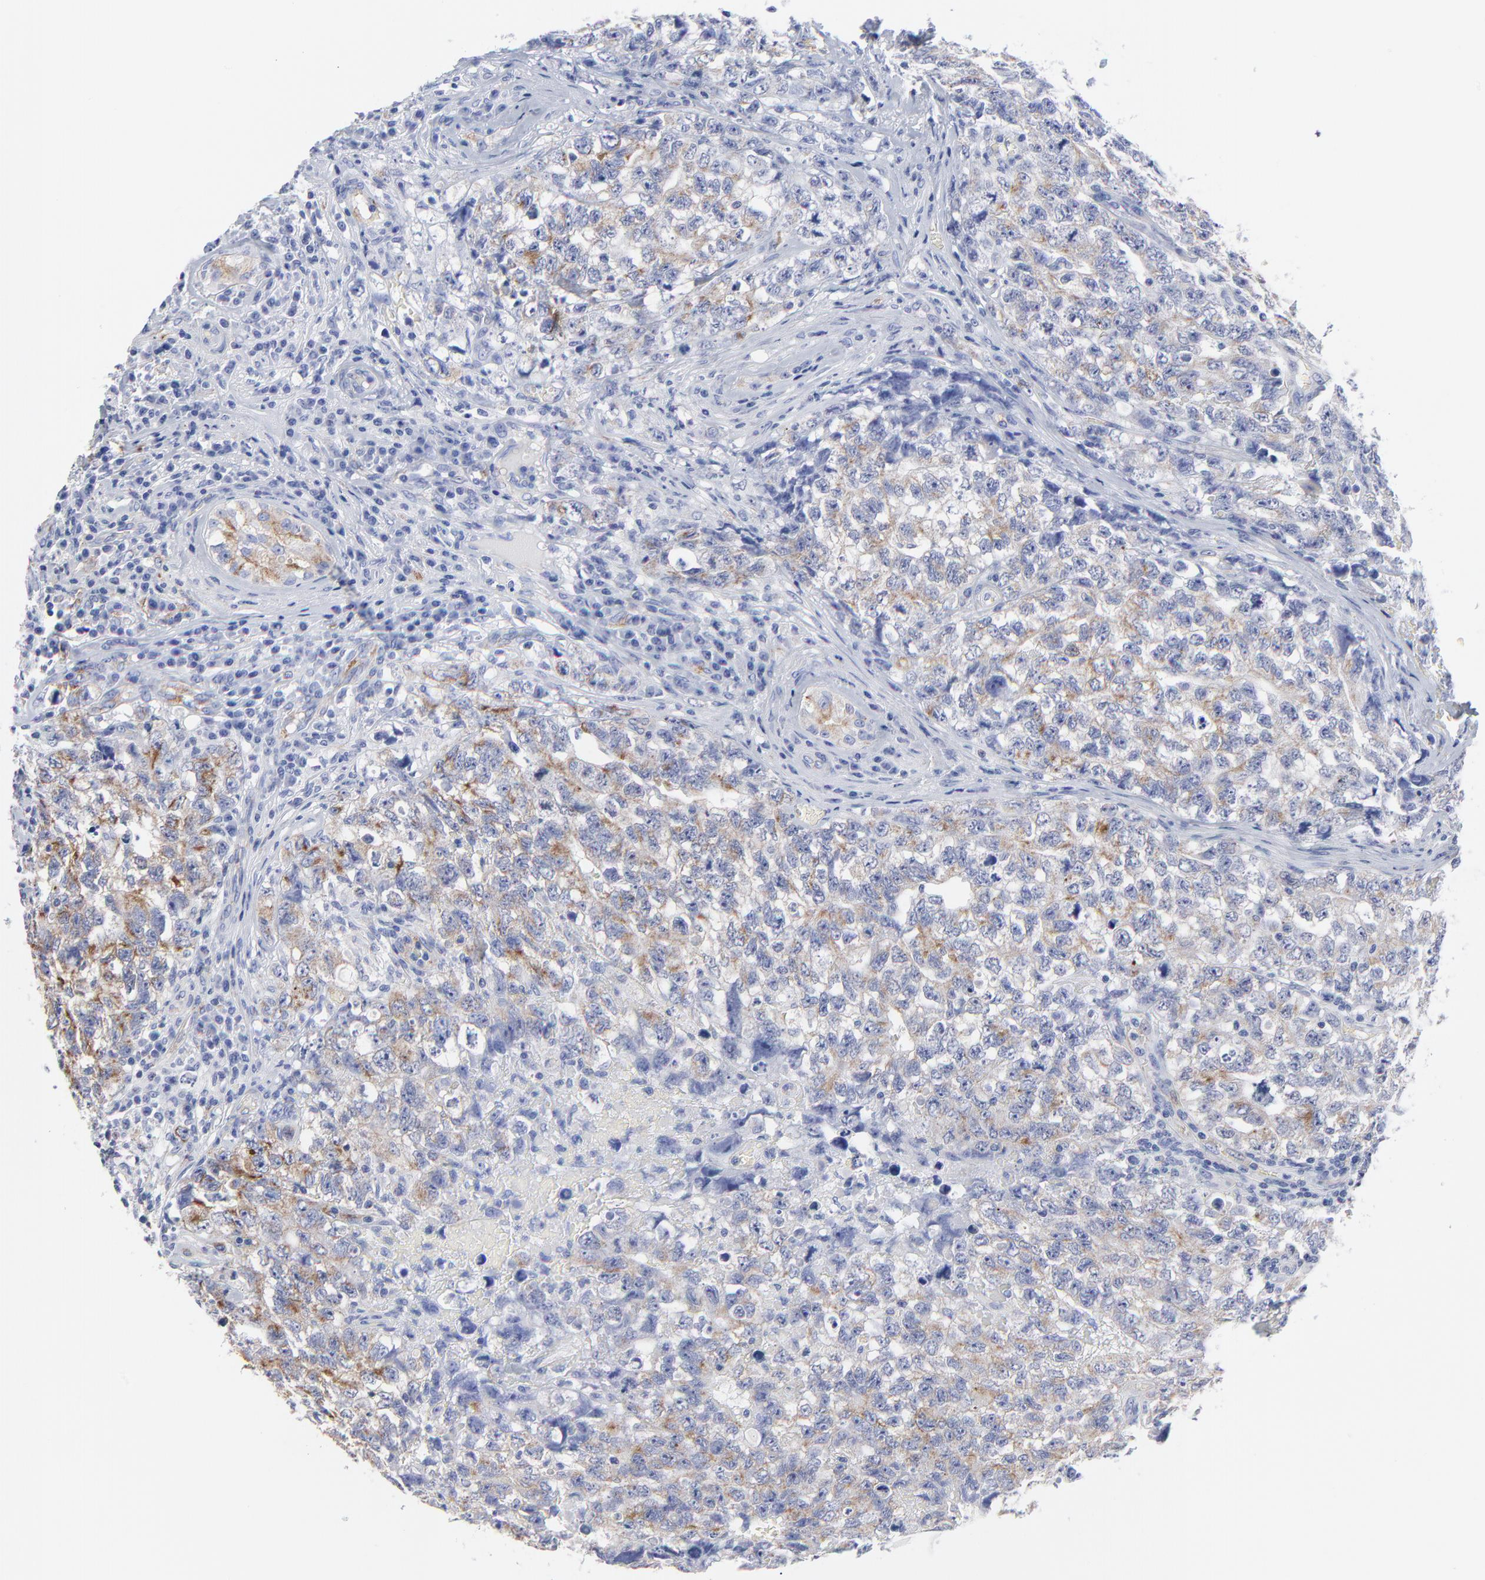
{"staining": {"intensity": "moderate", "quantity": "25%-75%", "location": "cytoplasmic/membranous"}, "tissue": "testis cancer", "cell_type": "Tumor cells", "image_type": "cancer", "snomed": [{"axis": "morphology", "description": "Carcinoma, Embryonal, NOS"}, {"axis": "topography", "description": "Testis"}], "caption": "Human testis cancer (embryonal carcinoma) stained with a protein marker shows moderate staining in tumor cells.", "gene": "CNTN3", "patient": {"sex": "male", "age": 31}}